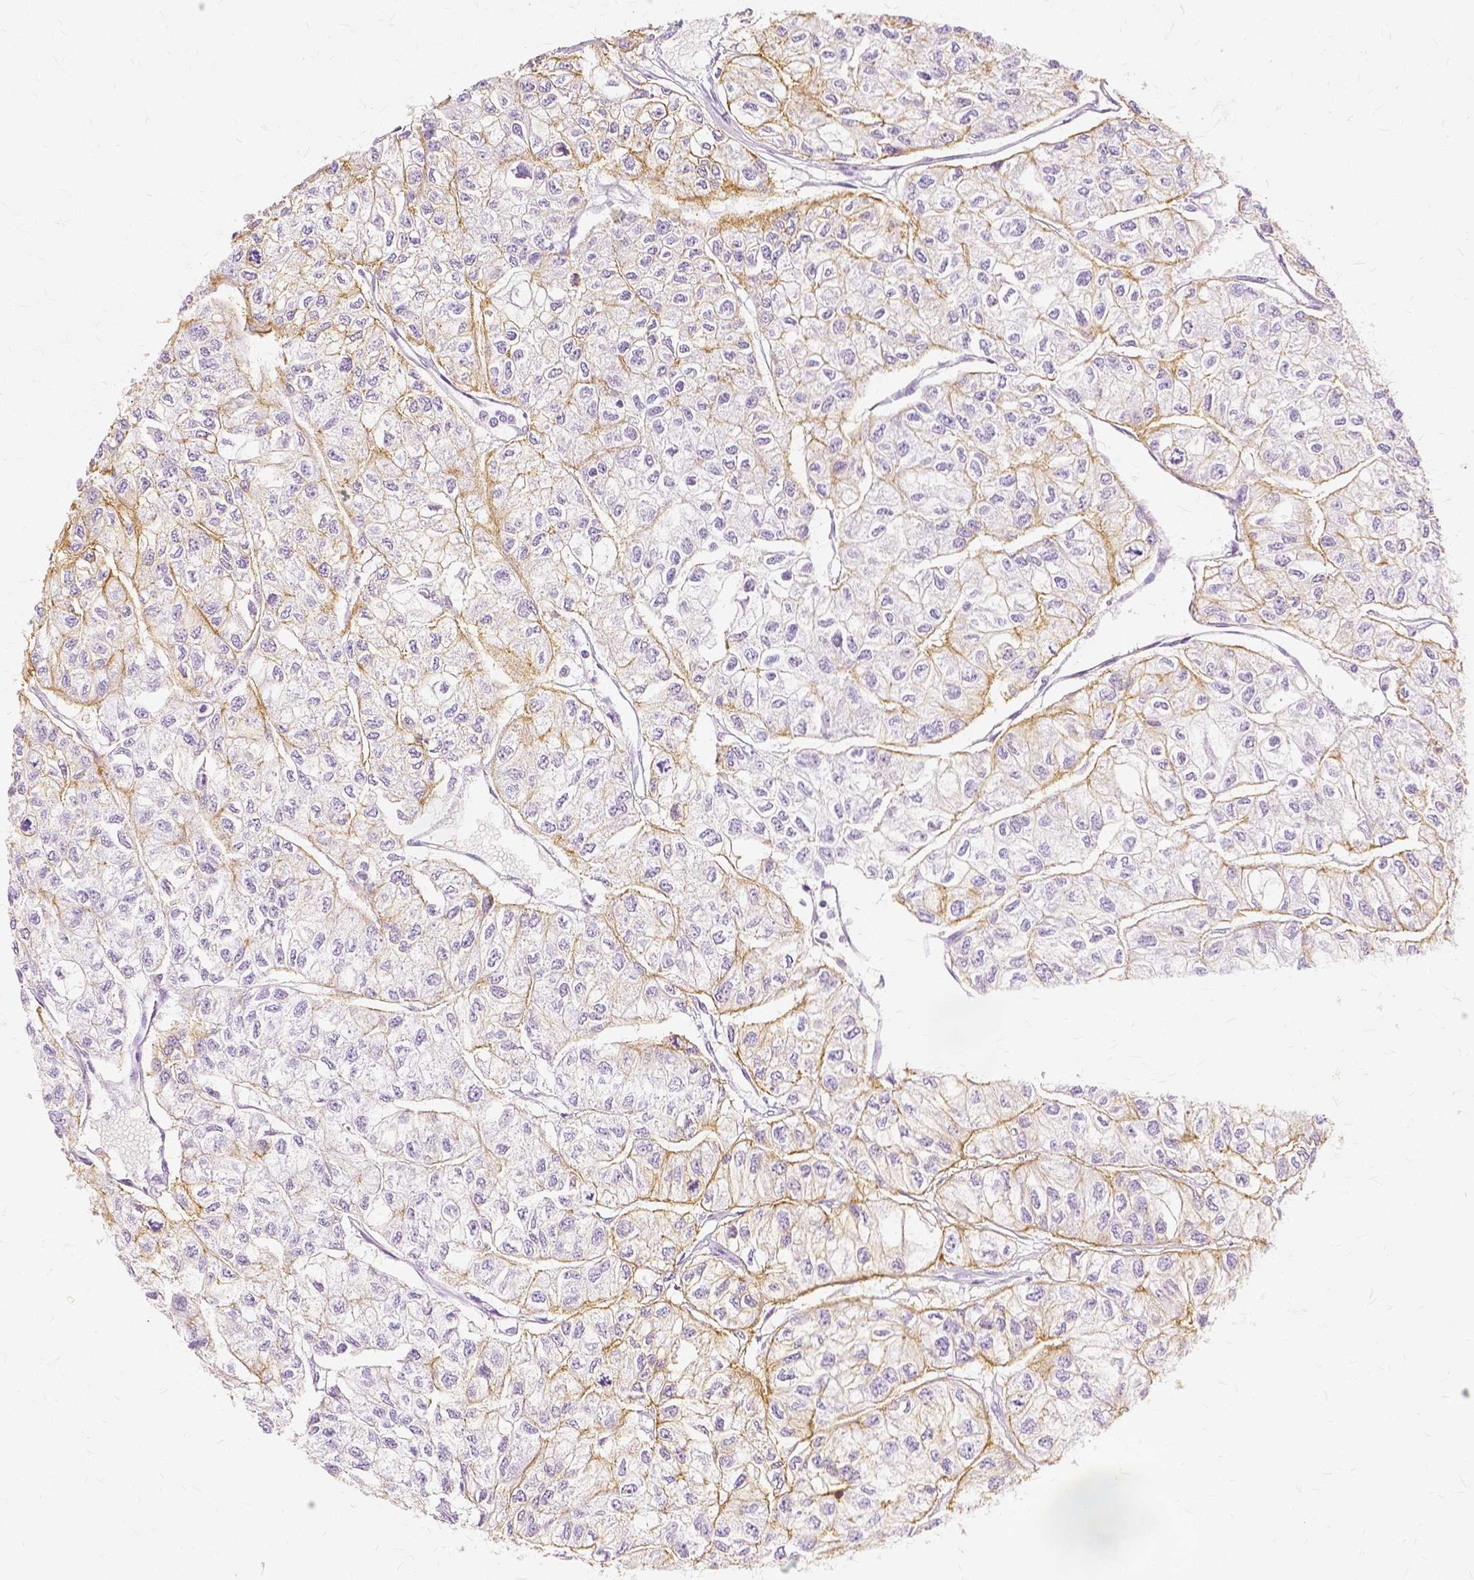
{"staining": {"intensity": "moderate", "quantity": "<25%", "location": "cytoplasmic/membranous"}, "tissue": "renal cancer", "cell_type": "Tumor cells", "image_type": "cancer", "snomed": [{"axis": "morphology", "description": "Adenocarcinoma, NOS"}, {"axis": "topography", "description": "Kidney"}], "caption": "Immunohistochemistry (IHC) (DAB) staining of renal cancer (adenocarcinoma) demonstrates moderate cytoplasmic/membranous protein expression in about <25% of tumor cells. (DAB (3,3'-diaminobenzidine) IHC, brown staining for protein, blue staining for nuclei).", "gene": "TGM1", "patient": {"sex": "male", "age": 56}}